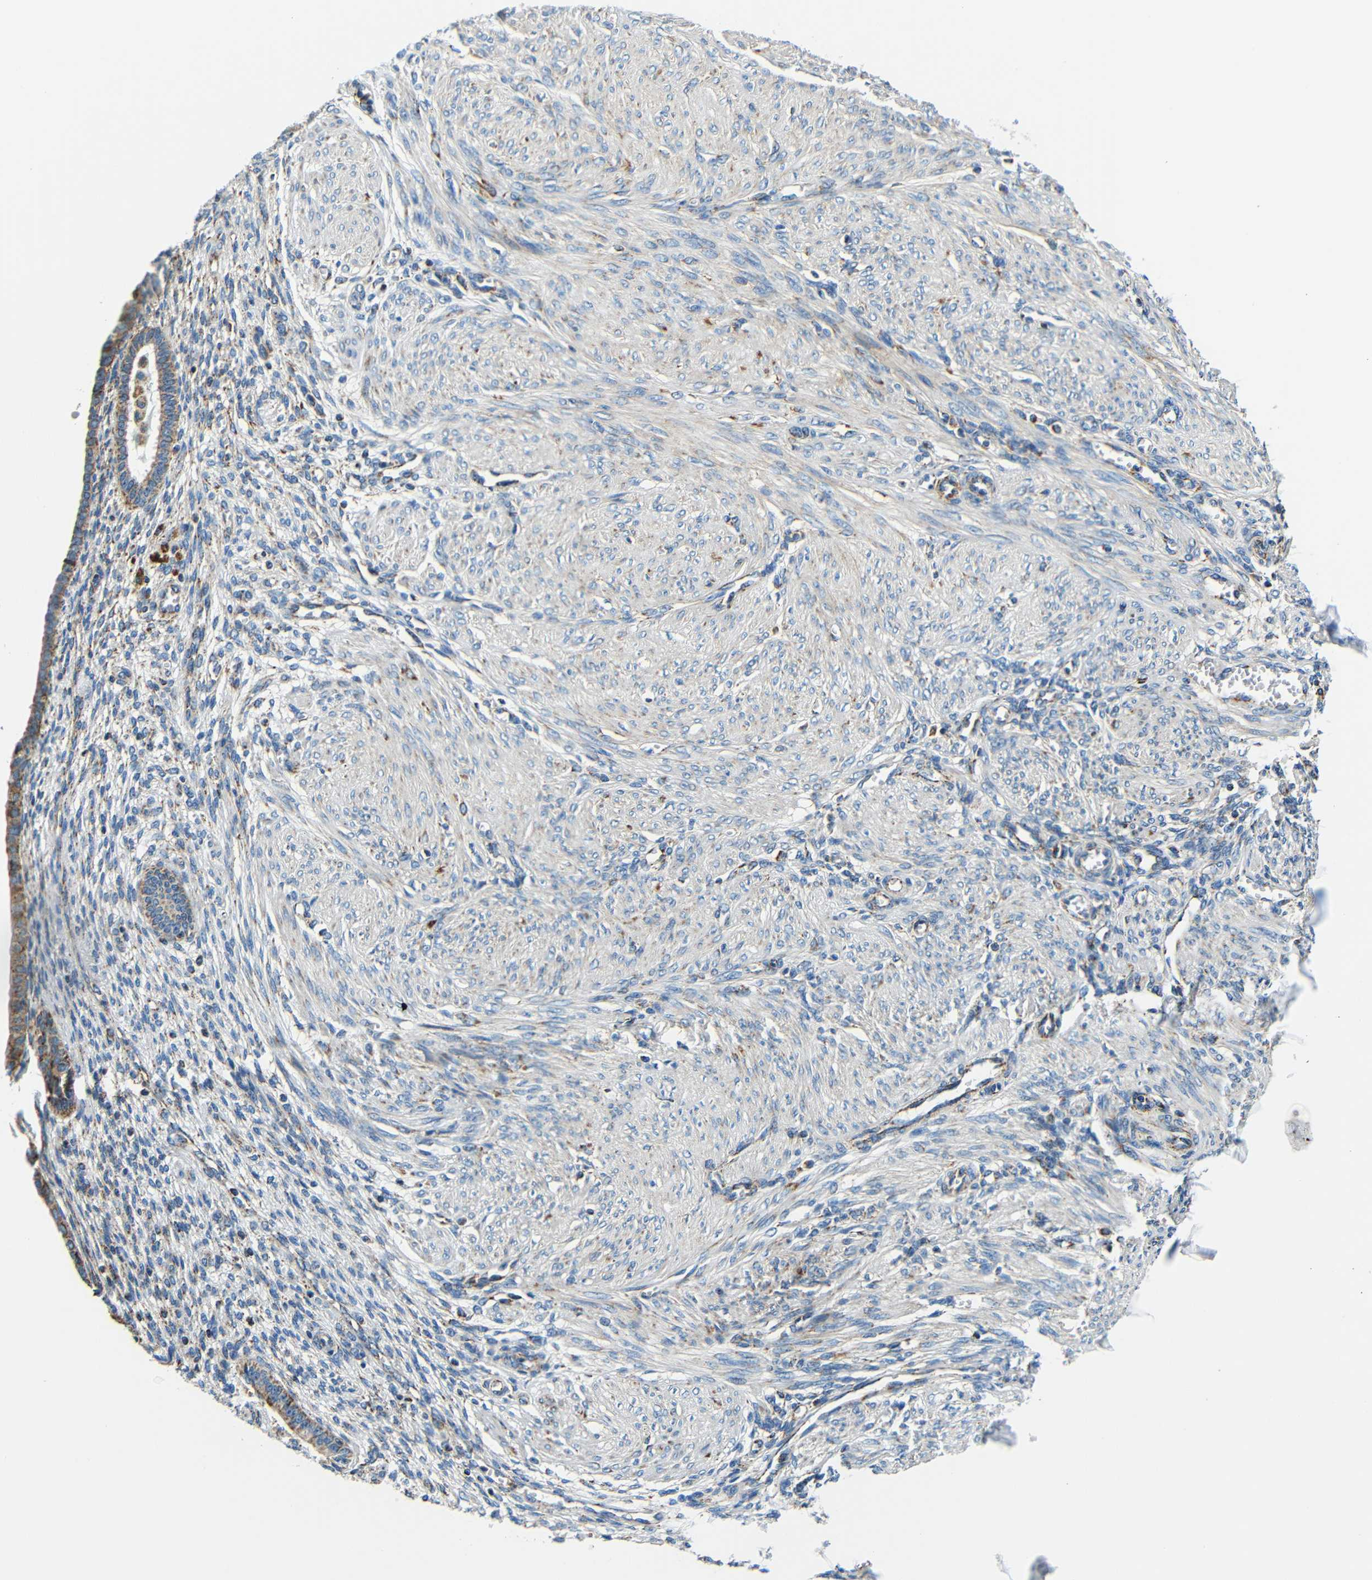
{"staining": {"intensity": "negative", "quantity": "none", "location": "none"}, "tissue": "endometrium", "cell_type": "Cells in endometrial stroma", "image_type": "normal", "snomed": [{"axis": "morphology", "description": "Normal tissue, NOS"}, {"axis": "topography", "description": "Endometrium"}], "caption": "Photomicrograph shows no protein expression in cells in endometrial stroma of benign endometrium.", "gene": "GALNT18", "patient": {"sex": "female", "age": 72}}